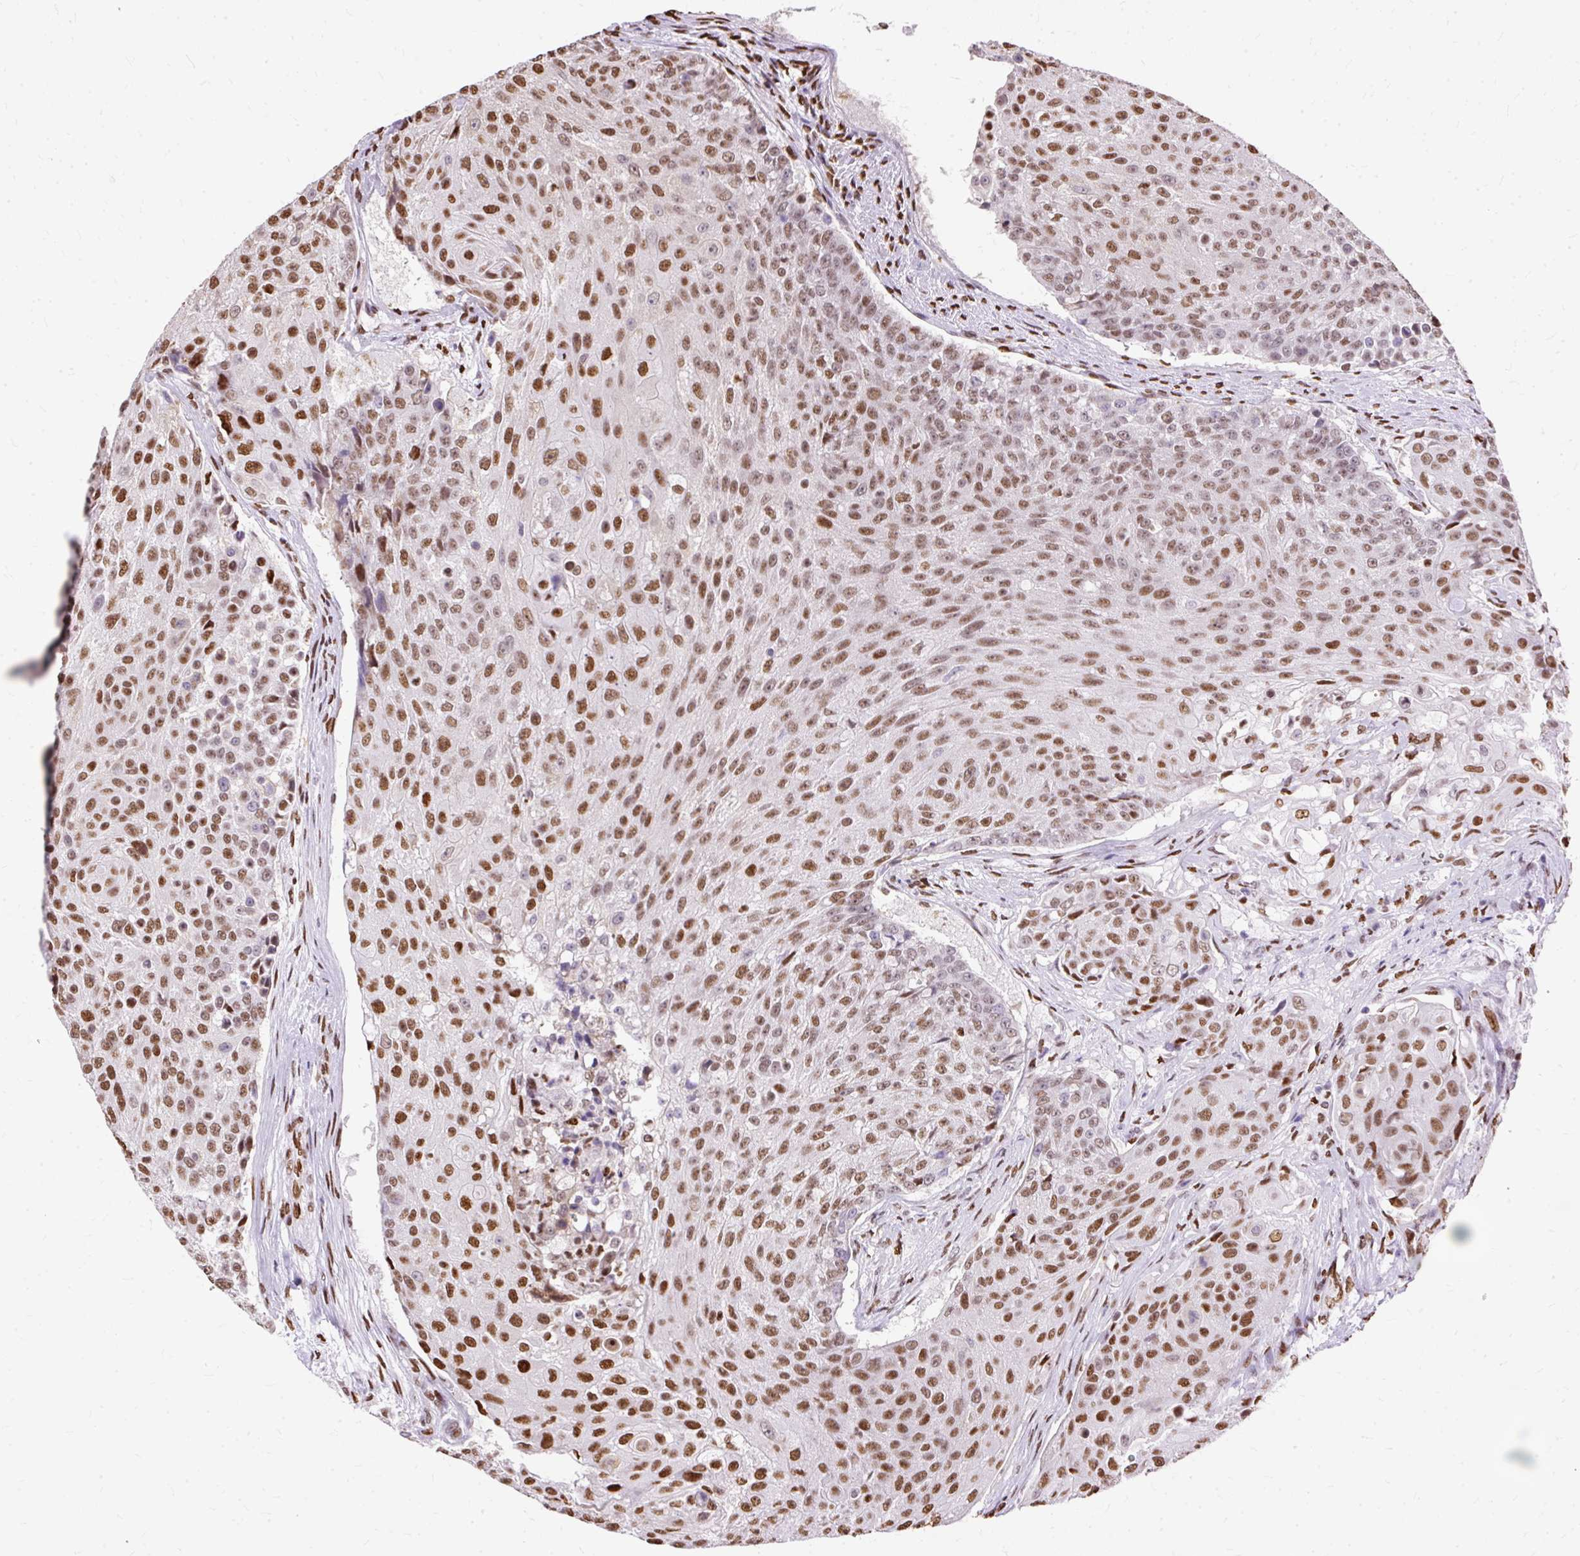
{"staining": {"intensity": "moderate", "quantity": ">75%", "location": "nuclear"}, "tissue": "urothelial cancer", "cell_type": "Tumor cells", "image_type": "cancer", "snomed": [{"axis": "morphology", "description": "Urothelial carcinoma, High grade"}, {"axis": "topography", "description": "Urinary bladder"}], "caption": "Immunohistochemistry (IHC) image of neoplastic tissue: human urothelial carcinoma (high-grade) stained using immunohistochemistry (IHC) demonstrates medium levels of moderate protein expression localized specifically in the nuclear of tumor cells, appearing as a nuclear brown color.", "gene": "TMEM184C", "patient": {"sex": "female", "age": 63}}